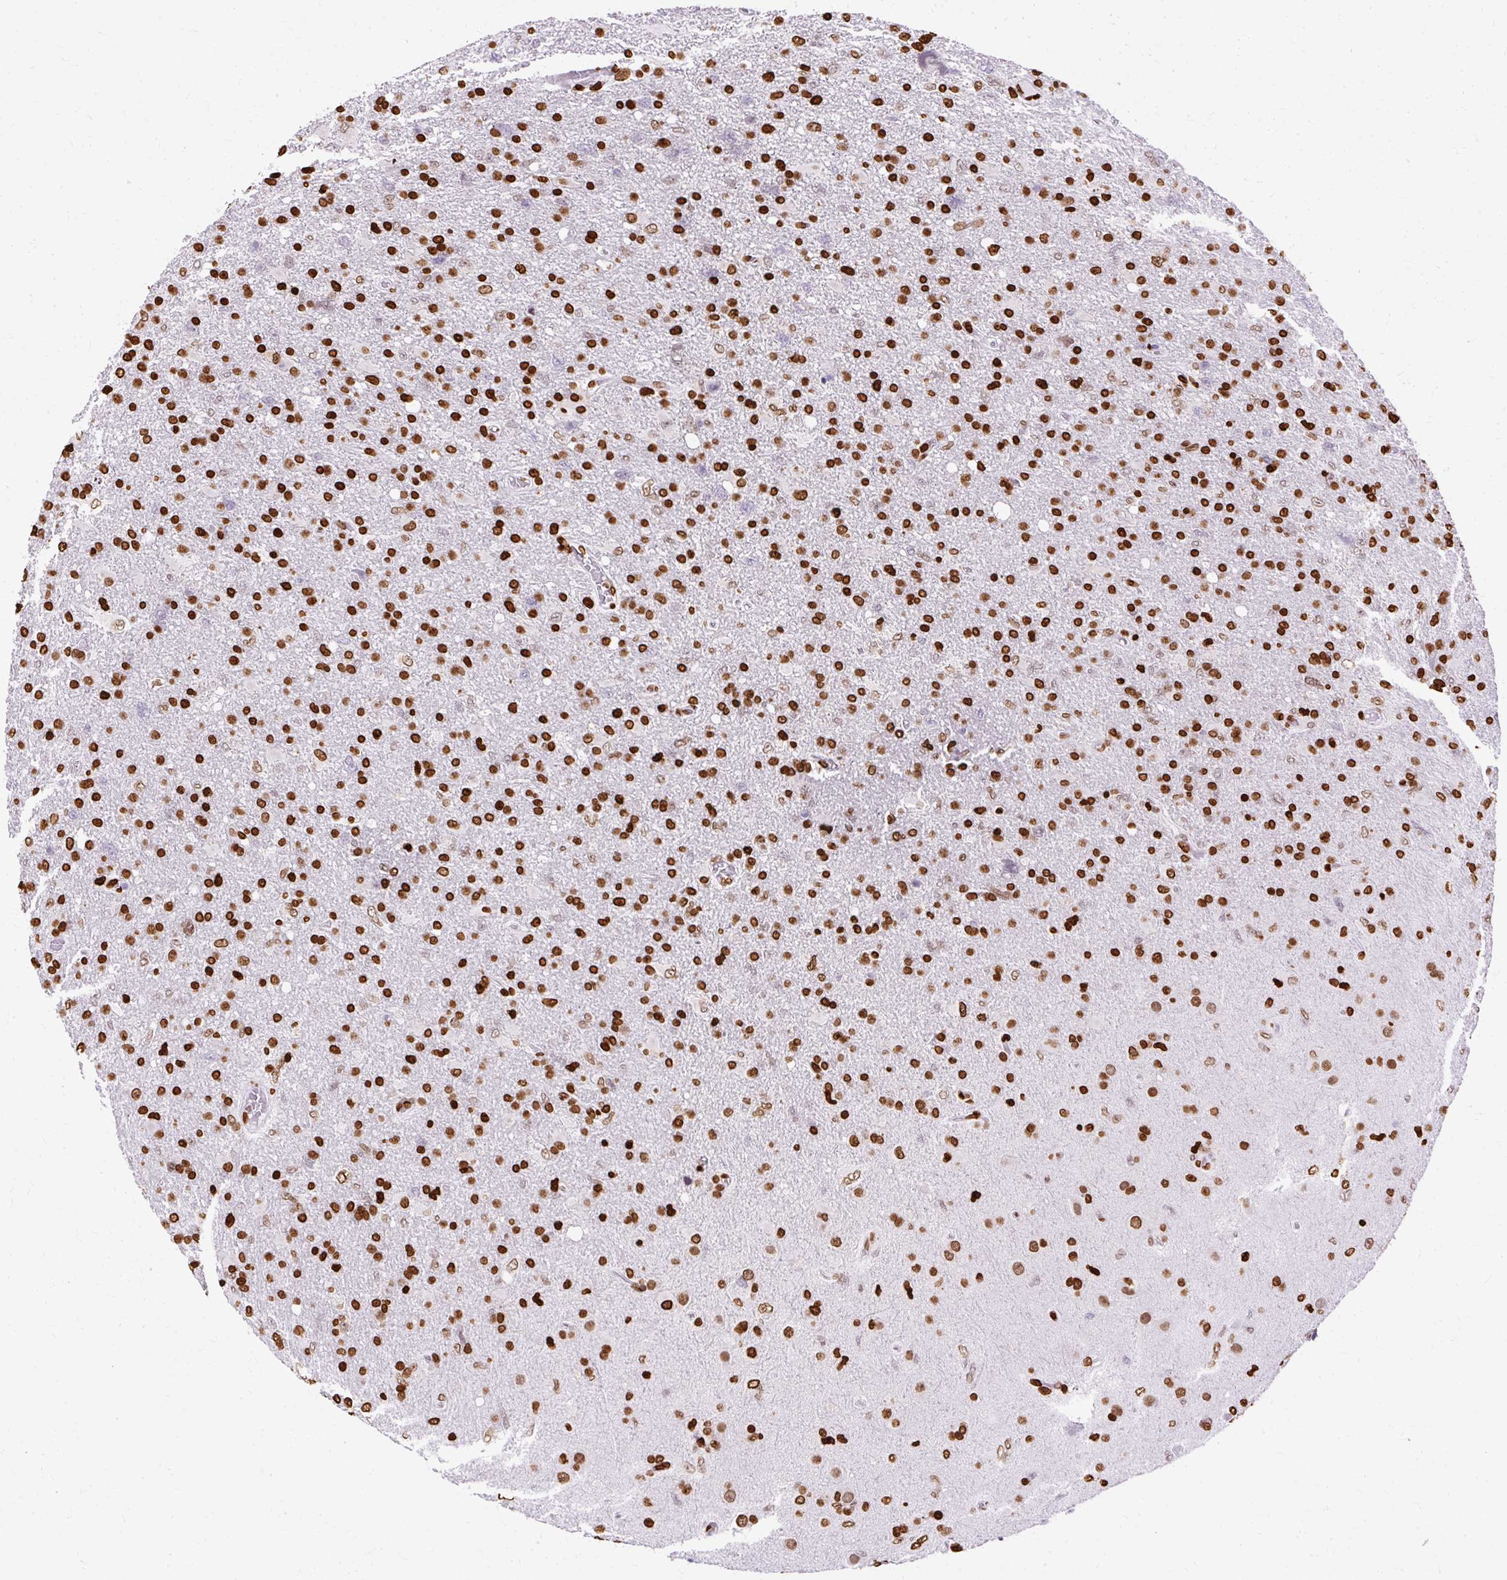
{"staining": {"intensity": "strong", "quantity": ">75%", "location": "nuclear"}, "tissue": "glioma", "cell_type": "Tumor cells", "image_type": "cancer", "snomed": [{"axis": "morphology", "description": "Glioma, malignant, High grade"}, {"axis": "topography", "description": "Brain"}], "caption": "Malignant glioma (high-grade) tissue displays strong nuclear positivity in about >75% of tumor cells, visualized by immunohistochemistry.", "gene": "TMEM184C", "patient": {"sex": "male", "age": 61}}